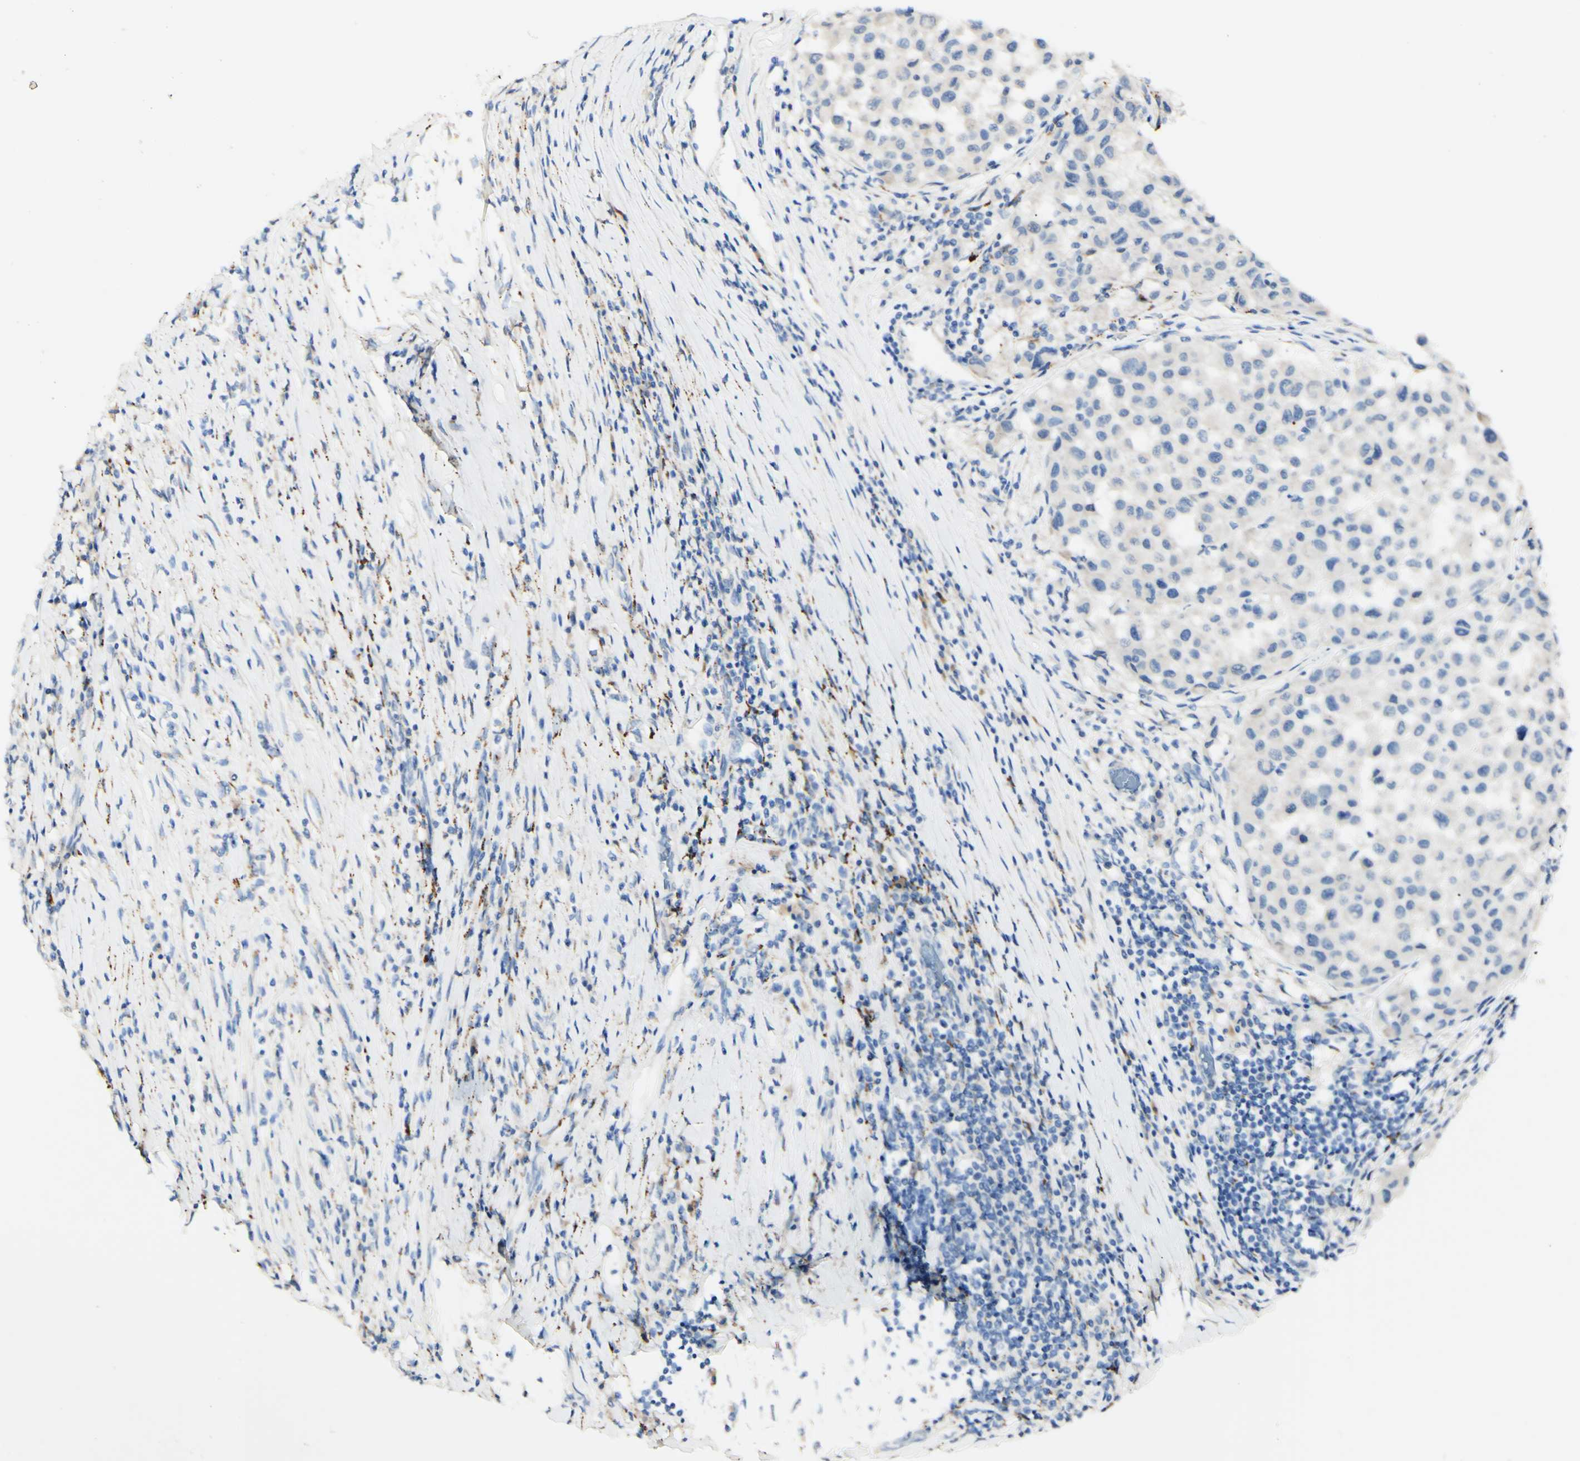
{"staining": {"intensity": "negative", "quantity": "none", "location": "none"}, "tissue": "melanoma", "cell_type": "Tumor cells", "image_type": "cancer", "snomed": [{"axis": "morphology", "description": "Malignant melanoma, Metastatic site"}, {"axis": "topography", "description": "Lymph node"}], "caption": "Protein analysis of melanoma demonstrates no significant positivity in tumor cells.", "gene": "FGF4", "patient": {"sex": "male", "age": 61}}